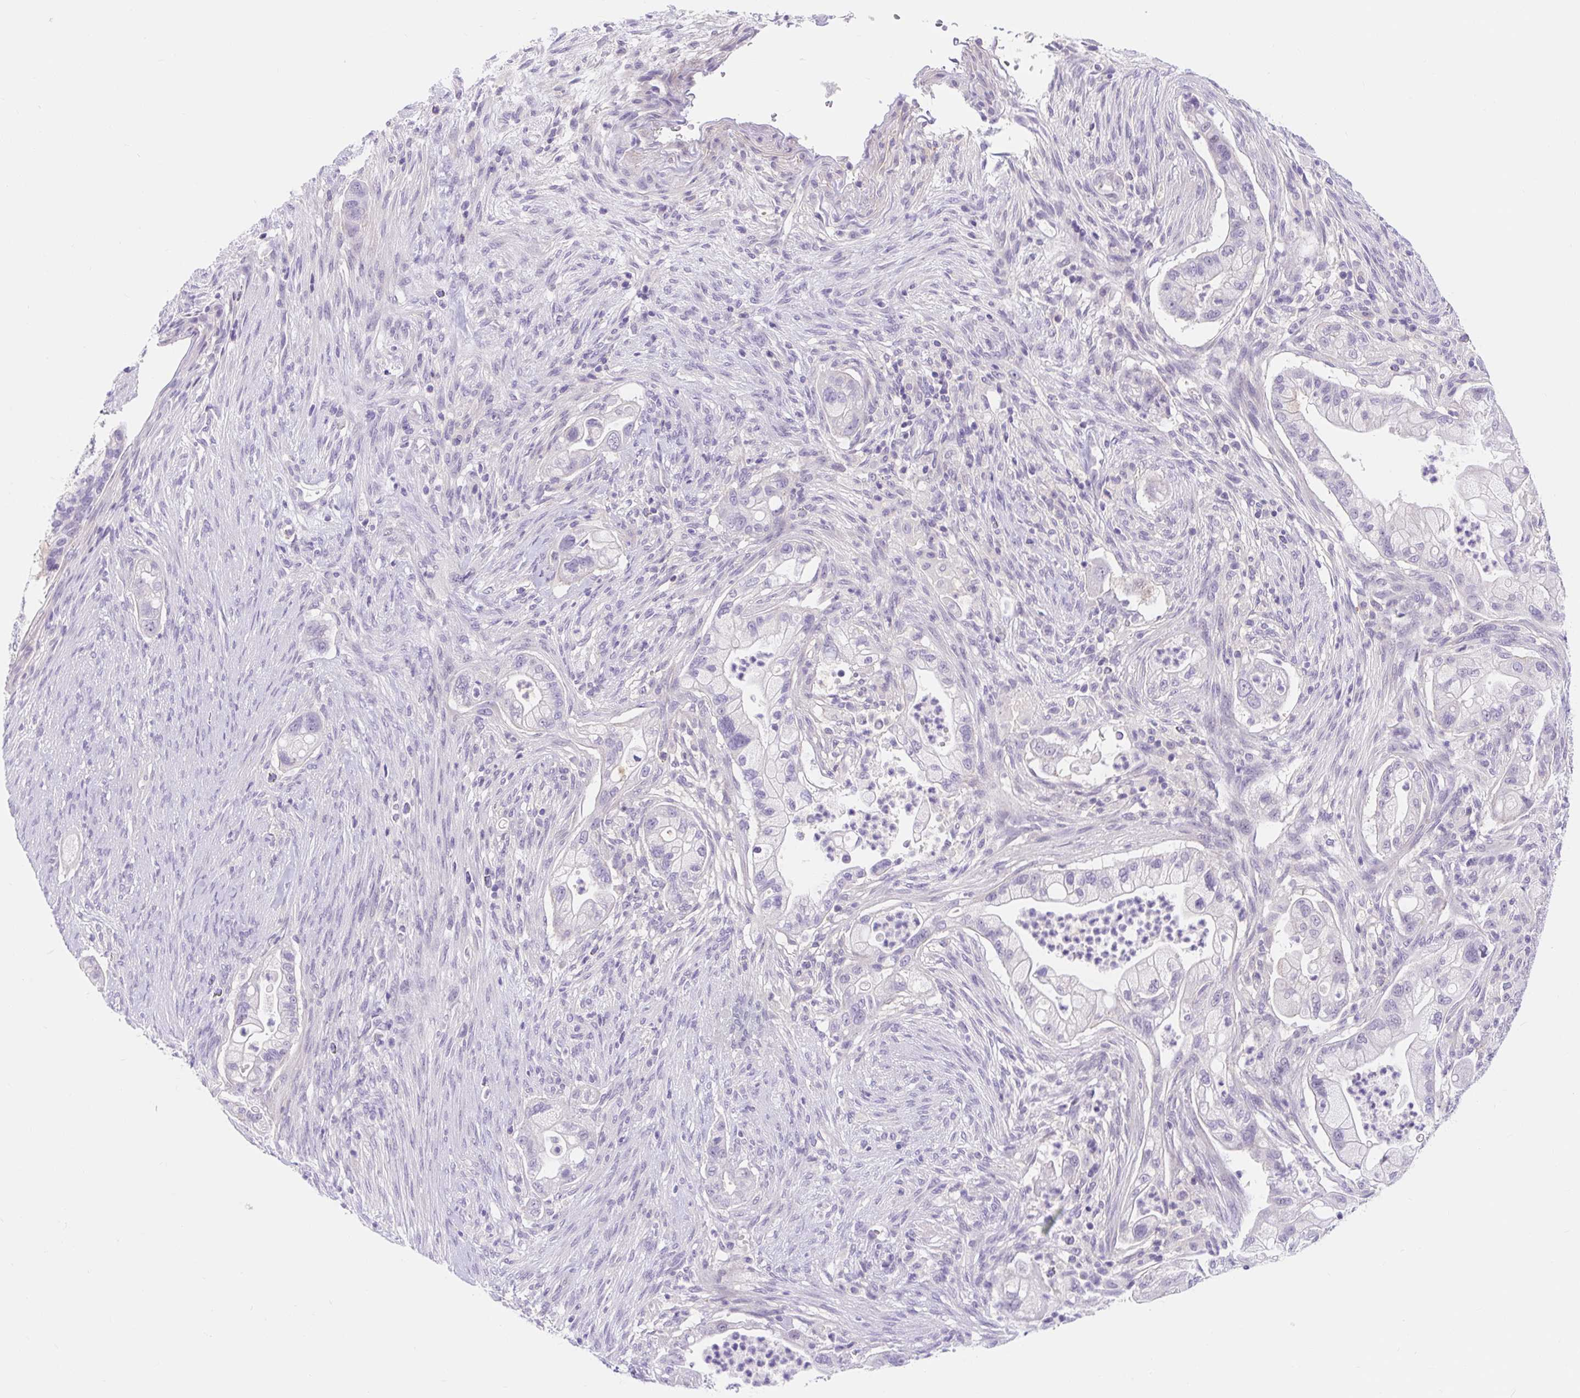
{"staining": {"intensity": "negative", "quantity": "none", "location": "none"}, "tissue": "pancreatic cancer", "cell_type": "Tumor cells", "image_type": "cancer", "snomed": [{"axis": "morphology", "description": "Adenocarcinoma, NOS"}, {"axis": "topography", "description": "Pancreas"}], "caption": "Immunohistochemical staining of human pancreatic cancer (adenocarcinoma) demonstrates no significant expression in tumor cells.", "gene": "SLC28A1", "patient": {"sex": "male", "age": 44}}